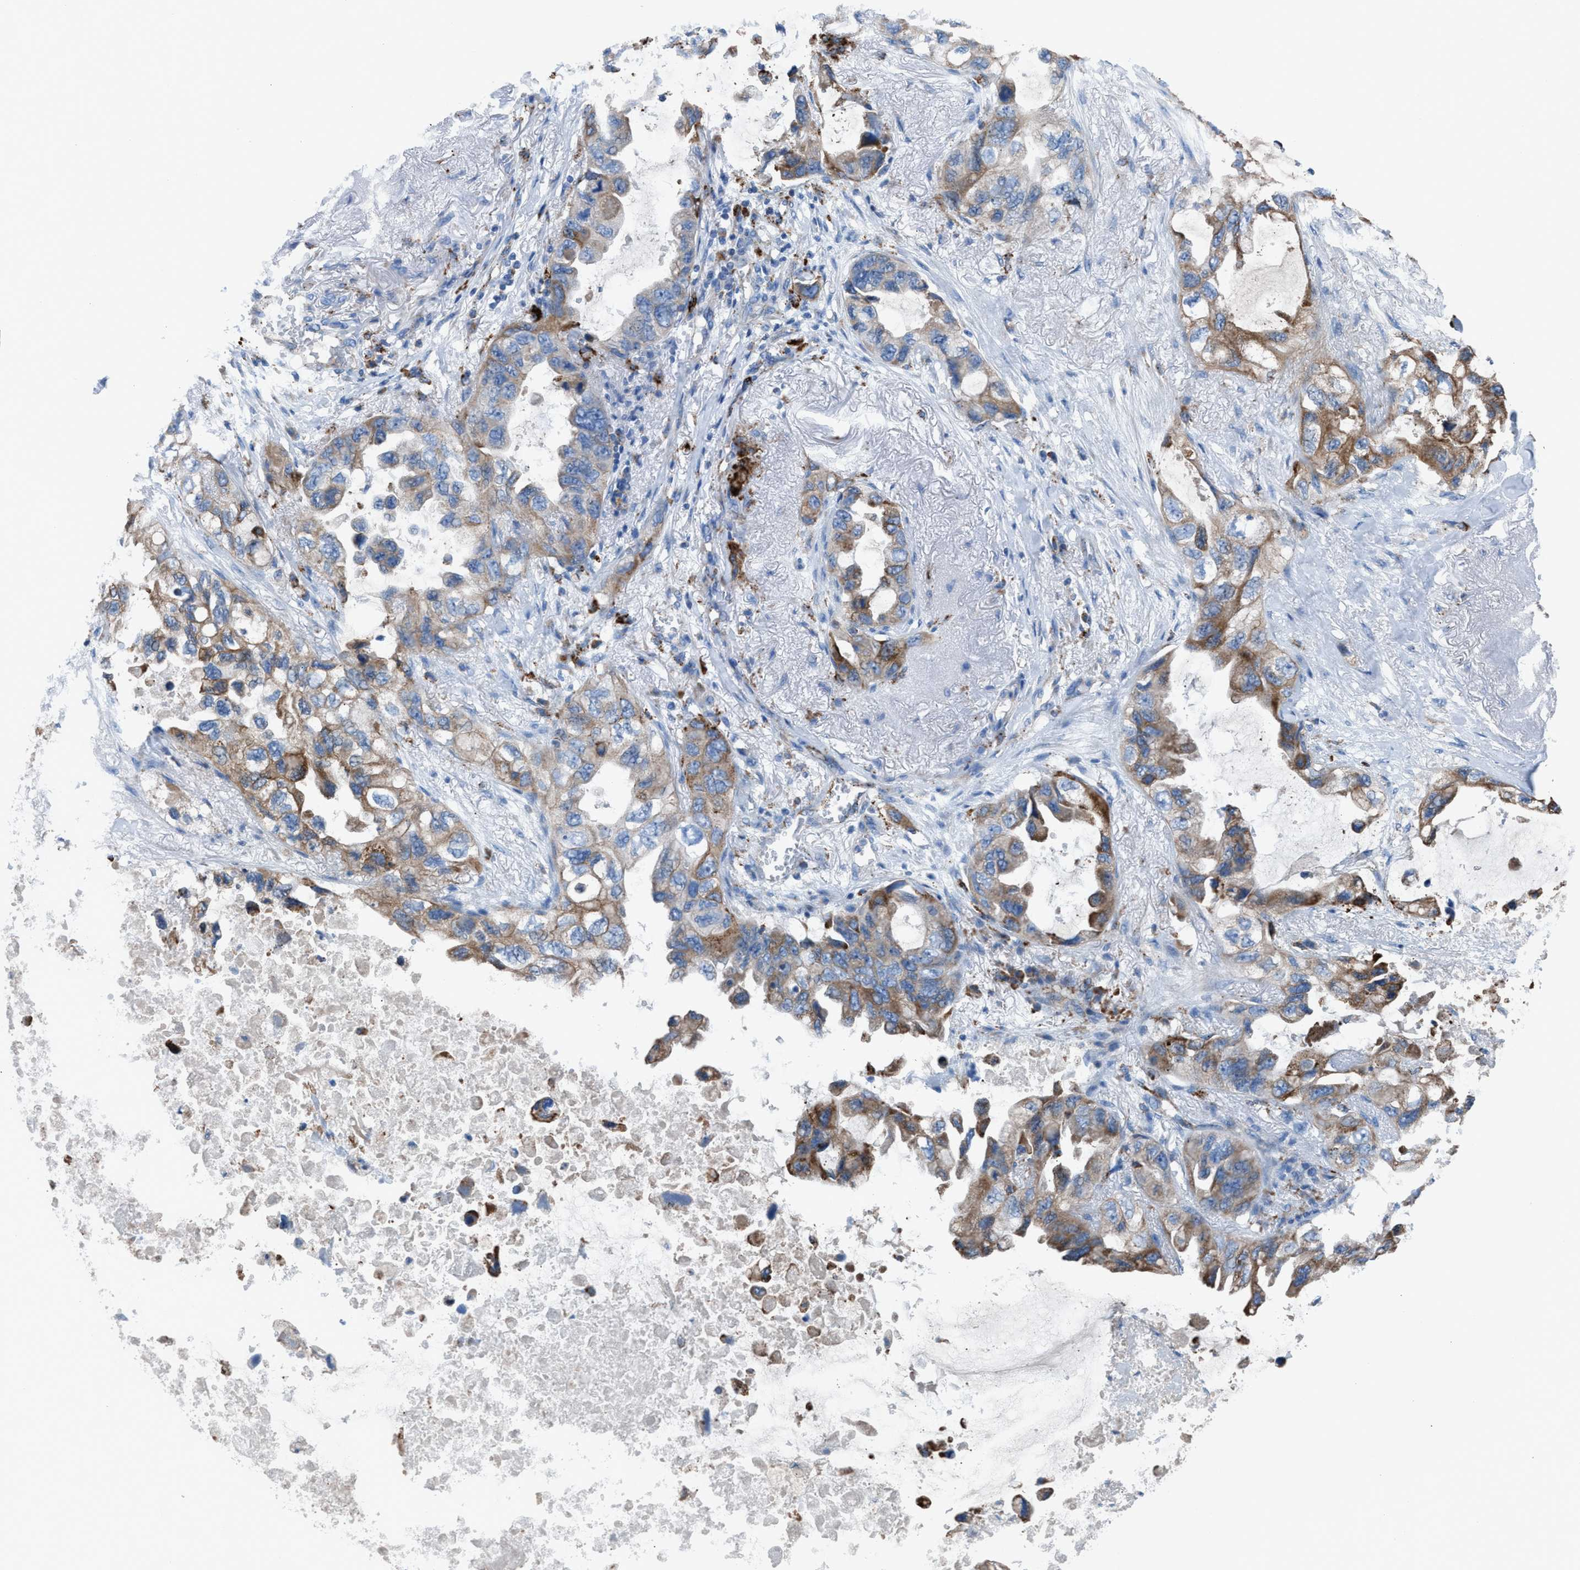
{"staining": {"intensity": "moderate", "quantity": ">75%", "location": "cytoplasmic/membranous"}, "tissue": "lung cancer", "cell_type": "Tumor cells", "image_type": "cancer", "snomed": [{"axis": "morphology", "description": "Squamous cell carcinoma, NOS"}, {"axis": "topography", "description": "Lung"}], "caption": "About >75% of tumor cells in human squamous cell carcinoma (lung) reveal moderate cytoplasmic/membranous protein staining as visualized by brown immunohistochemical staining.", "gene": "CD1B", "patient": {"sex": "female", "age": 73}}